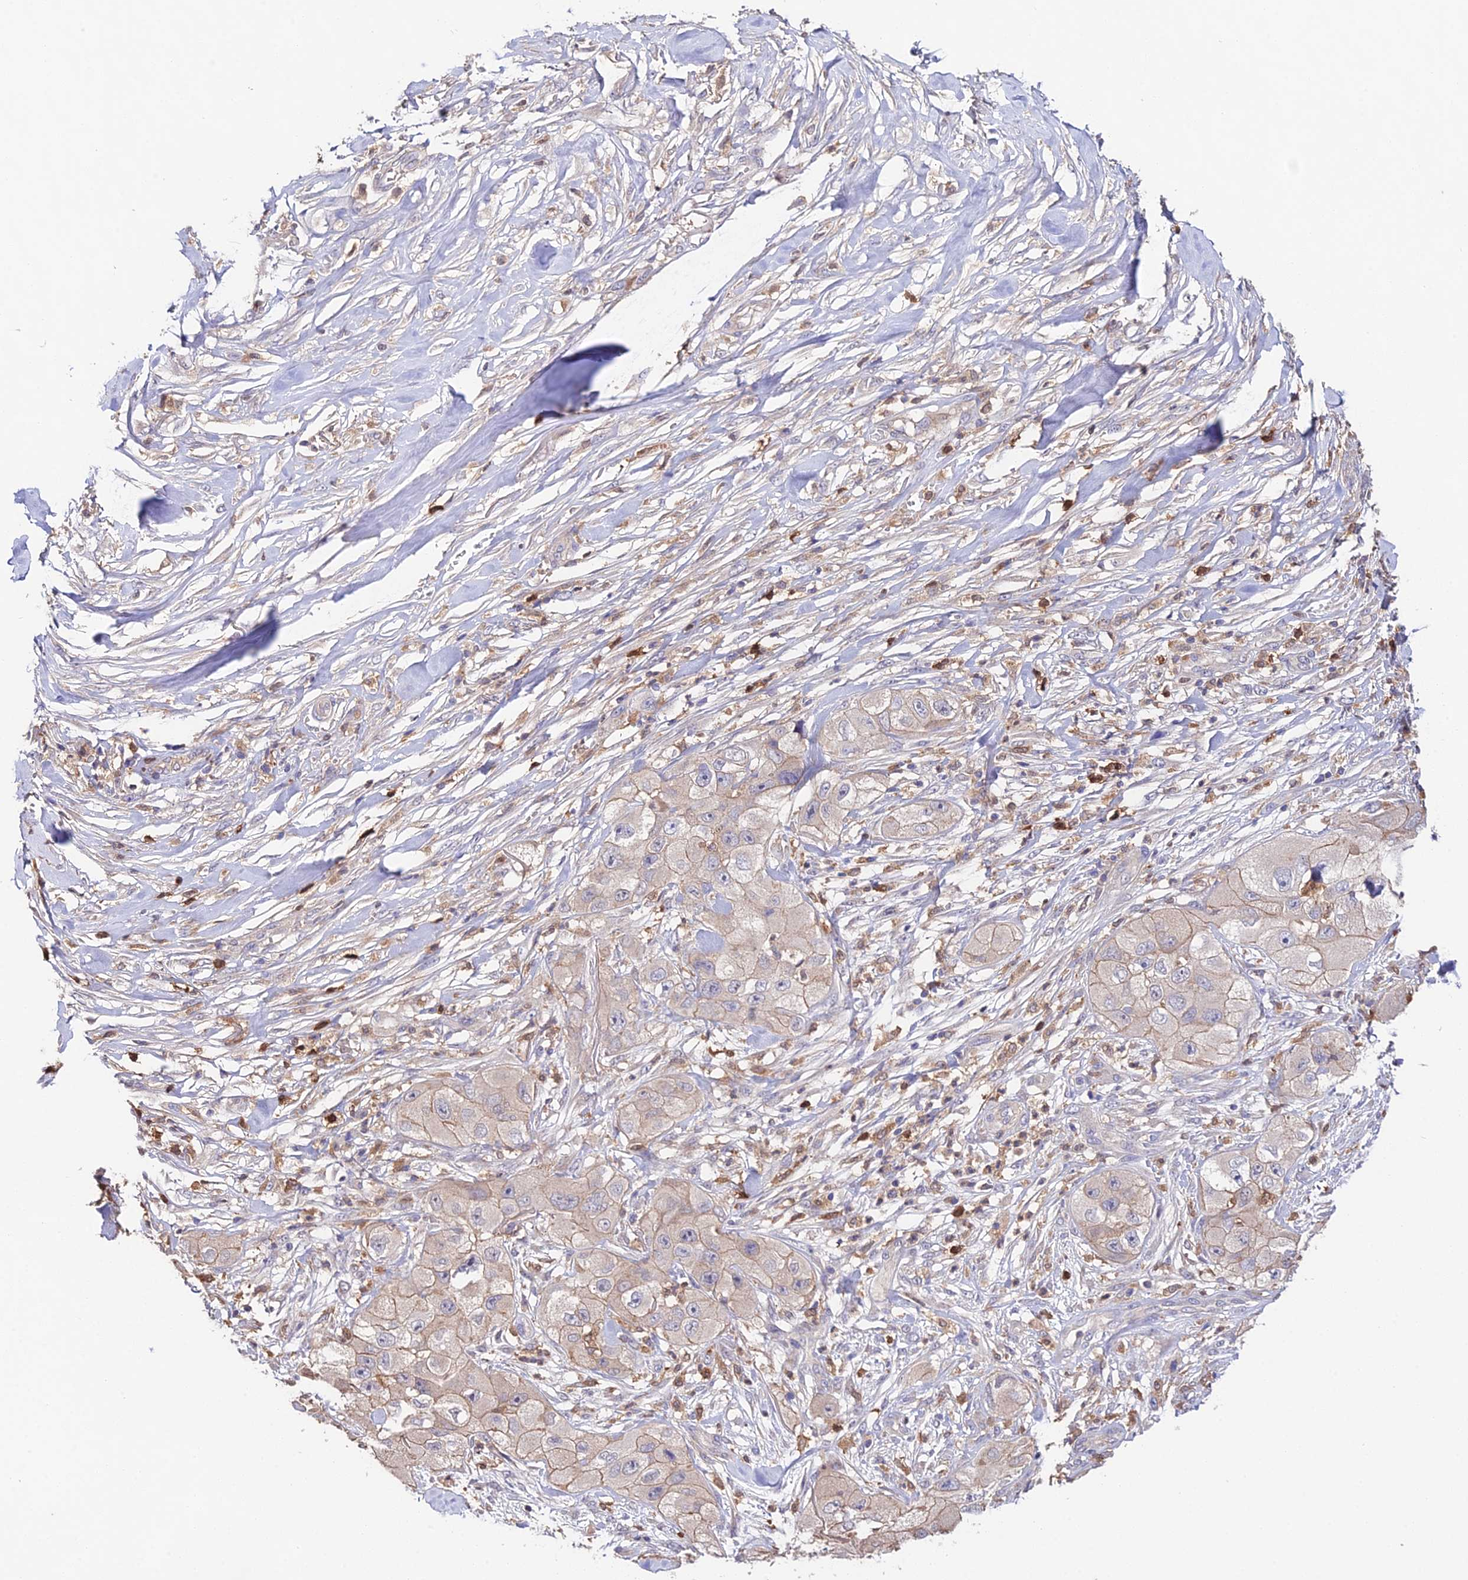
{"staining": {"intensity": "weak", "quantity": ">75%", "location": "cytoplasmic/membranous"}, "tissue": "skin cancer", "cell_type": "Tumor cells", "image_type": "cancer", "snomed": [{"axis": "morphology", "description": "Squamous cell carcinoma, NOS"}, {"axis": "topography", "description": "Skin"}, {"axis": "topography", "description": "Subcutis"}], "caption": "DAB (3,3'-diaminobenzidine) immunohistochemical staining of skin cancer demonstrates weak cytoplasmic/membranous protein expression in approximately >75% of tumor cells.", "gene": "FBP1", "patient": {"sex": "male", "age": 73}}